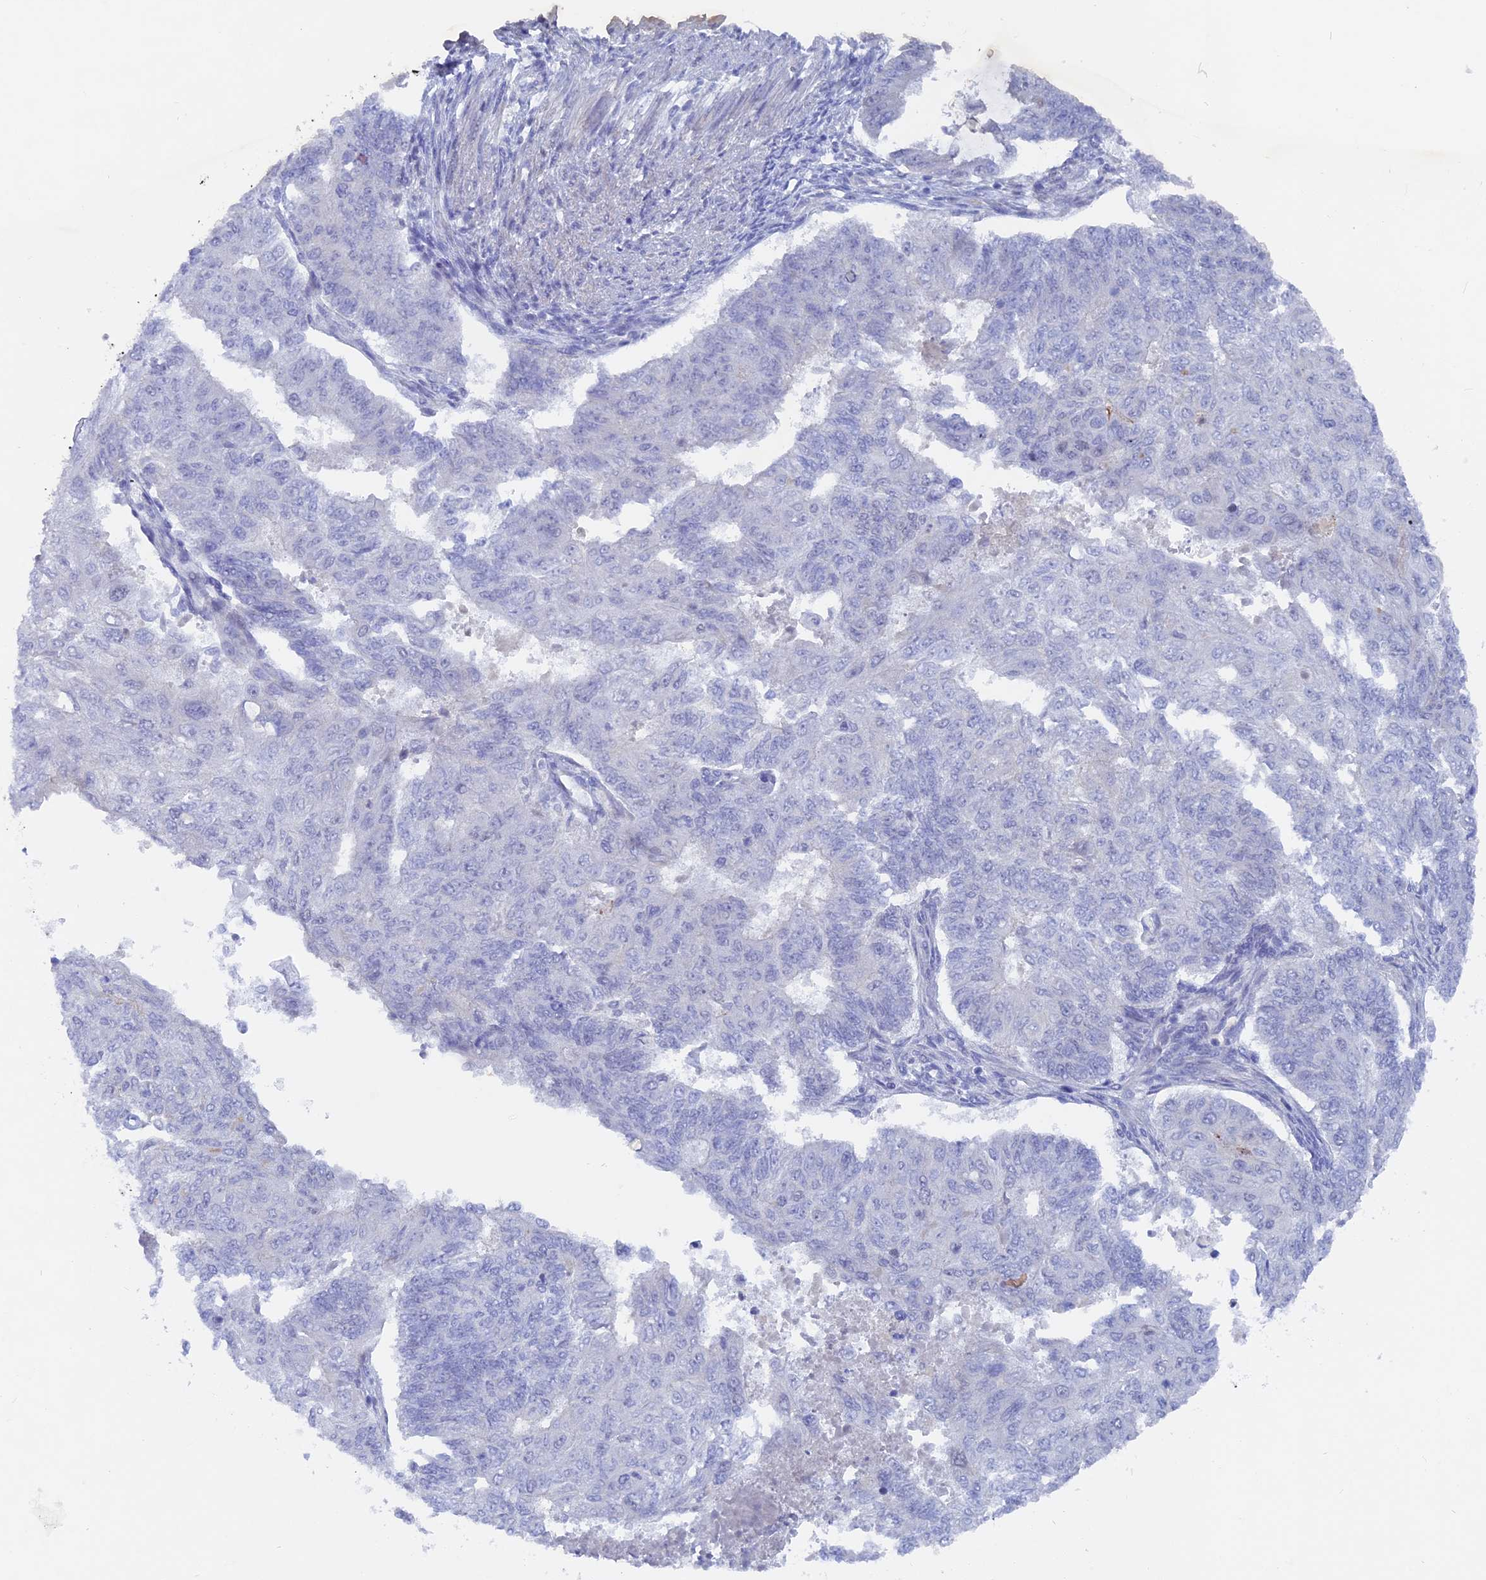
{"staining": {"intensity": "negative", "quantity": "none", "location": "none"}, "tissue": "endometrial cancer", "cell_type": "Tumor cells", "image_type": "cancer", "snomed": [{"axis": "morphology", "description": "Adenocarcinoma, NOS"}, {"axis": "topography", "description": "Endometrium"}], "caption": "An image of endometrial cancer stained for a protein demonstrates no brown staining in tumor cells.", "gene": "DACT3", "patient": {"sex": "female", "age": 32}}